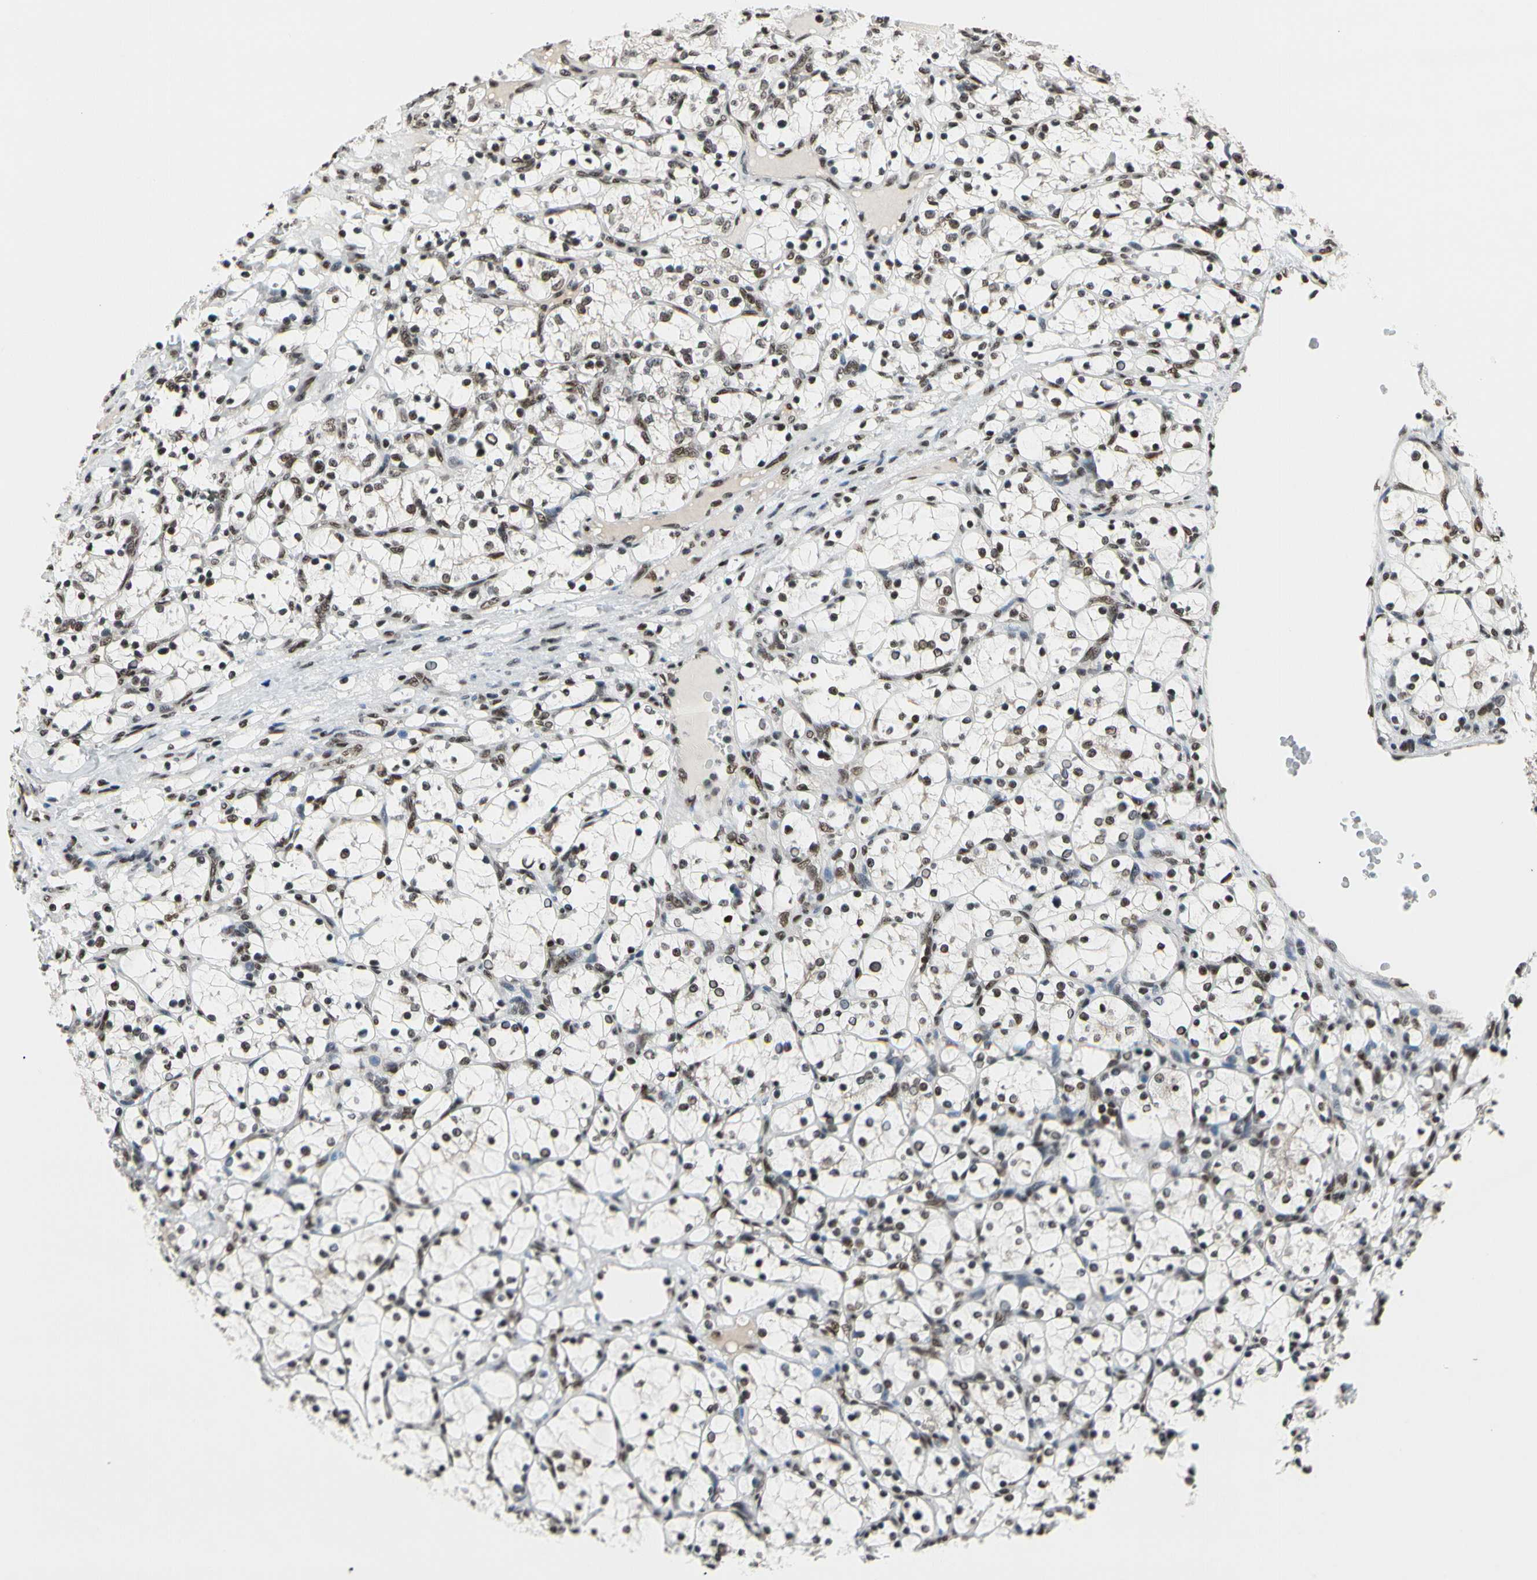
{"staining": {"intensity": "moderate", "quantity": ">75%", "location": "nuclear"}, "tissue": "renal cancer", "cell_type": "Tumor cells", "image_type": "cancer", "snomed": [{"axis": "morphology", "description": "Adenocarcinoma, NOS"}, {"axis": "topography", "description": "Kidney"}], "caption": "A brown stain shows moderate nuclear staining of a protein in human adenocarcinoma (renal) tumor cells.", "gene": "RECQL", "patient": {"sex": "female", "age": 69}}